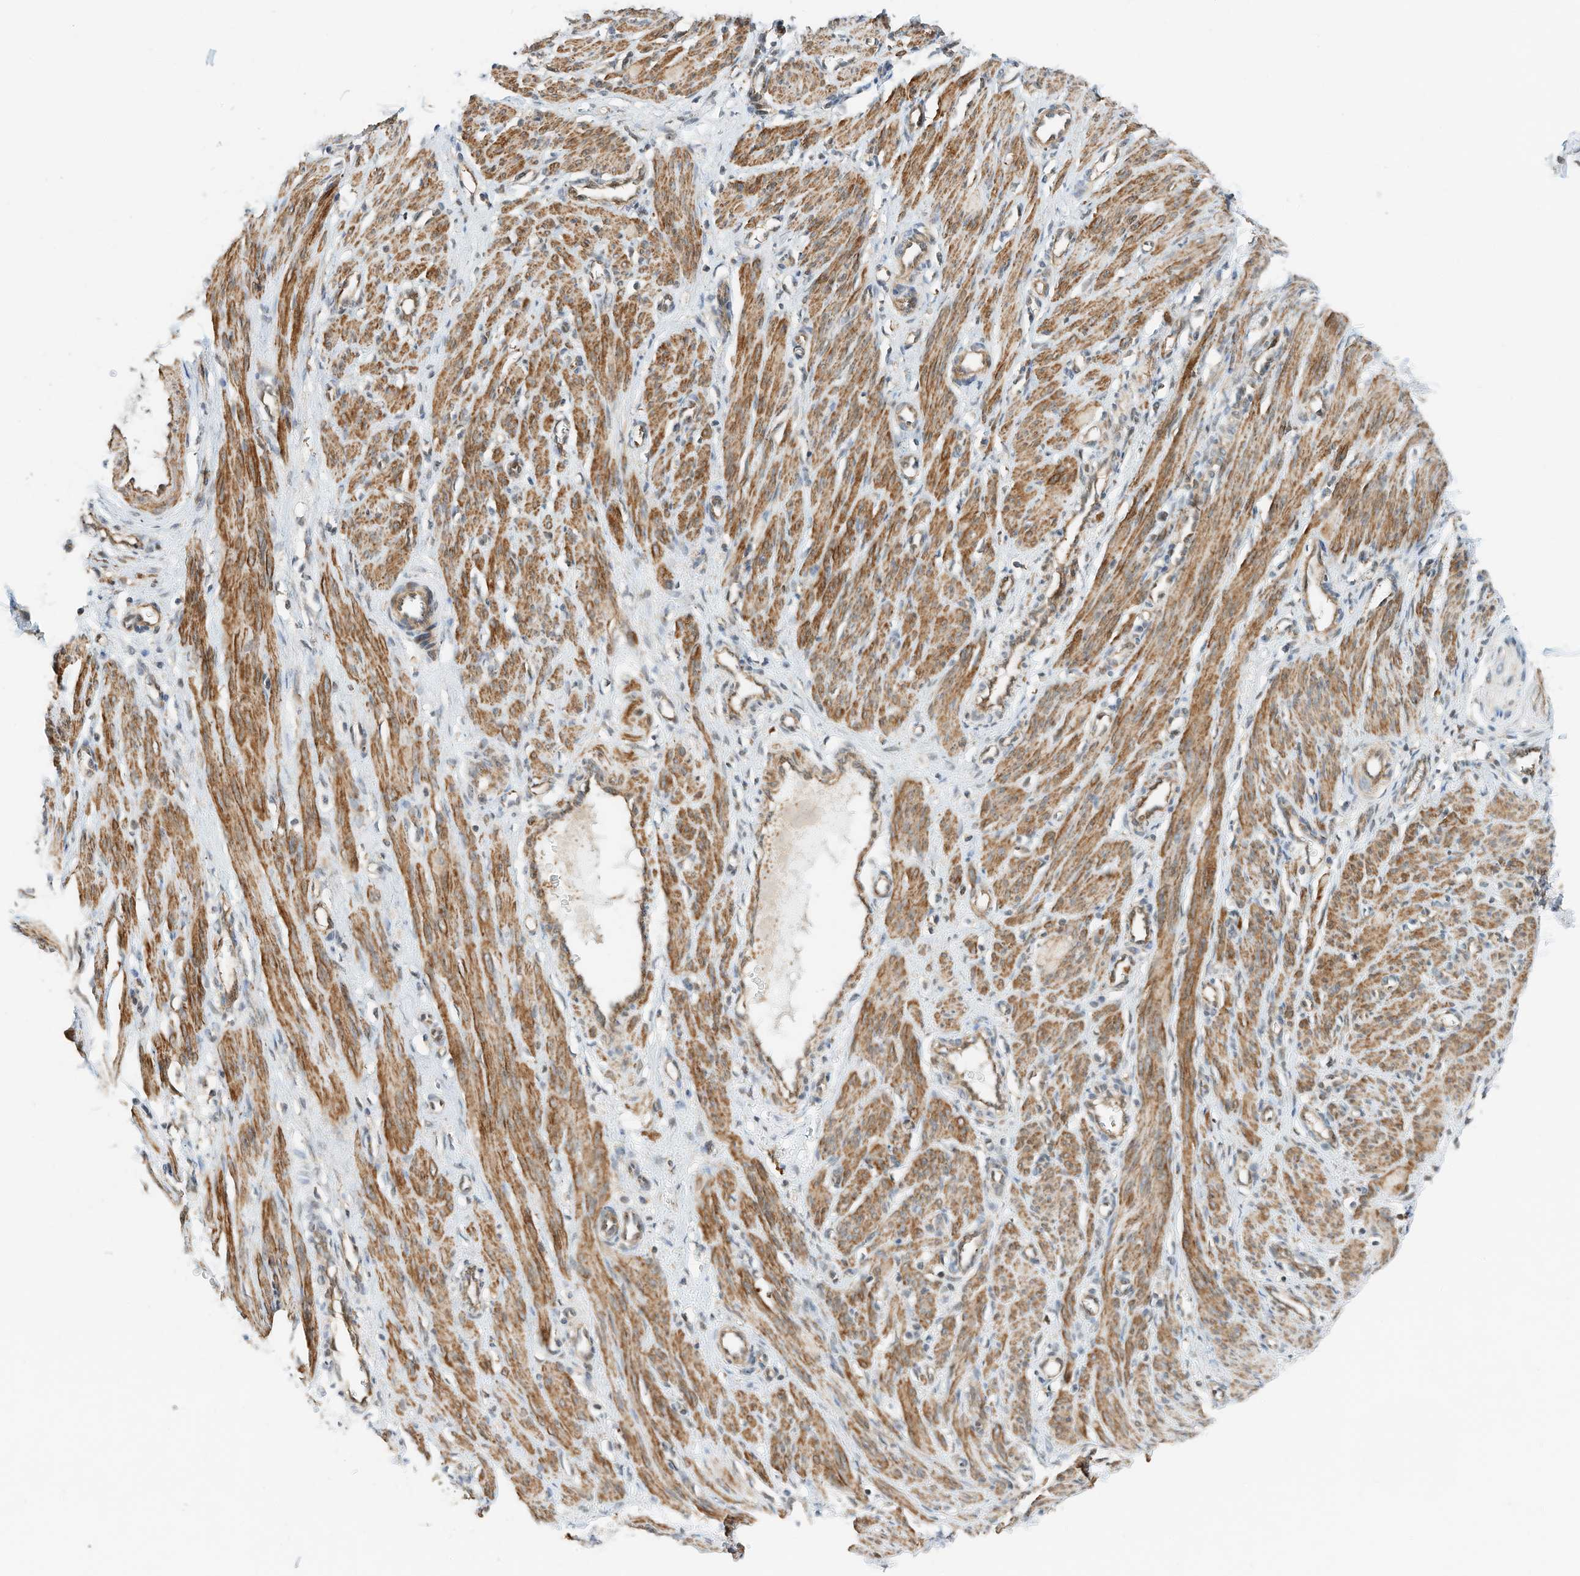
{"staining": {"intensity": "strong", "quantity": ">75%", "location": "cytoplasmic/membranous"}, "tissue": "smooth muscle", "cell_type": "Smooth muscle cells", "image_type": "normal", "snomed": [{"axis": "morphology", "description": "Normal tissue, NOS"}, {"axis": "topography", "description": "Endometrium"}], "caption": "Approximately >75% of smooth muscle cells in unremarkable human smooth muscle display strong cytoplasmic/membranous protein positivity as visualized by brown immunohistochemical staining.", "gene": "CPAMD8", "patient": {"sex": "female", "age": 33}}